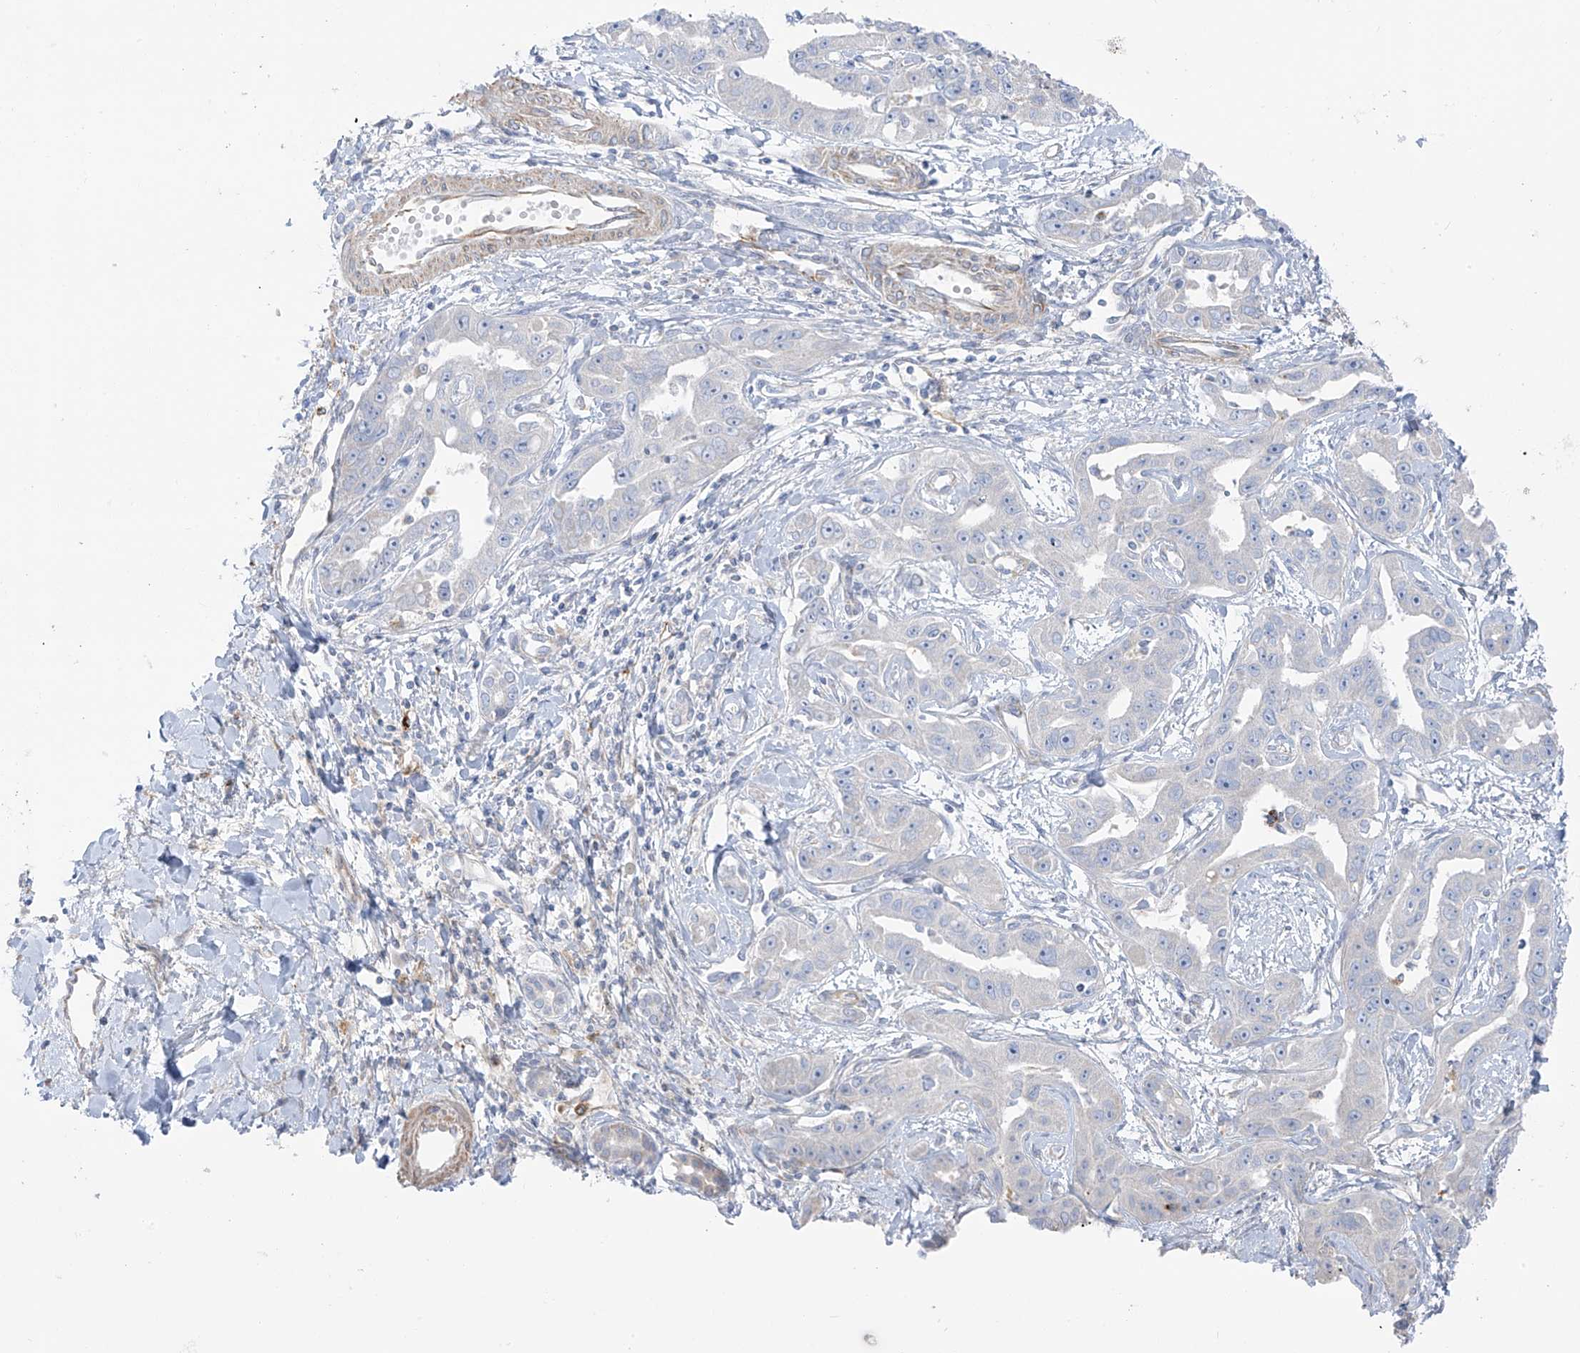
{"staining": {"intensity": "negative", "quantity": "none", "location": "none"}, "tissue": "liver cancer", "cell_type": "Tumor cells", "image_type": "cancer", "snomed": [{"axis": "morphology", "description": "Cholangiocarcinoma"}, {"axis": "topography", "description": "Liver"}], "caption": "The photomicrograph demonstrates no staining of tumor cells in liver cancer (cholangiocarcinoma). (DAB (3,3'-diaminobenzidine) IHC visualized using brightfield microscopy, high magnification).", "gene": "TAL2", "patient": {"sex": "male", "age": 59}}